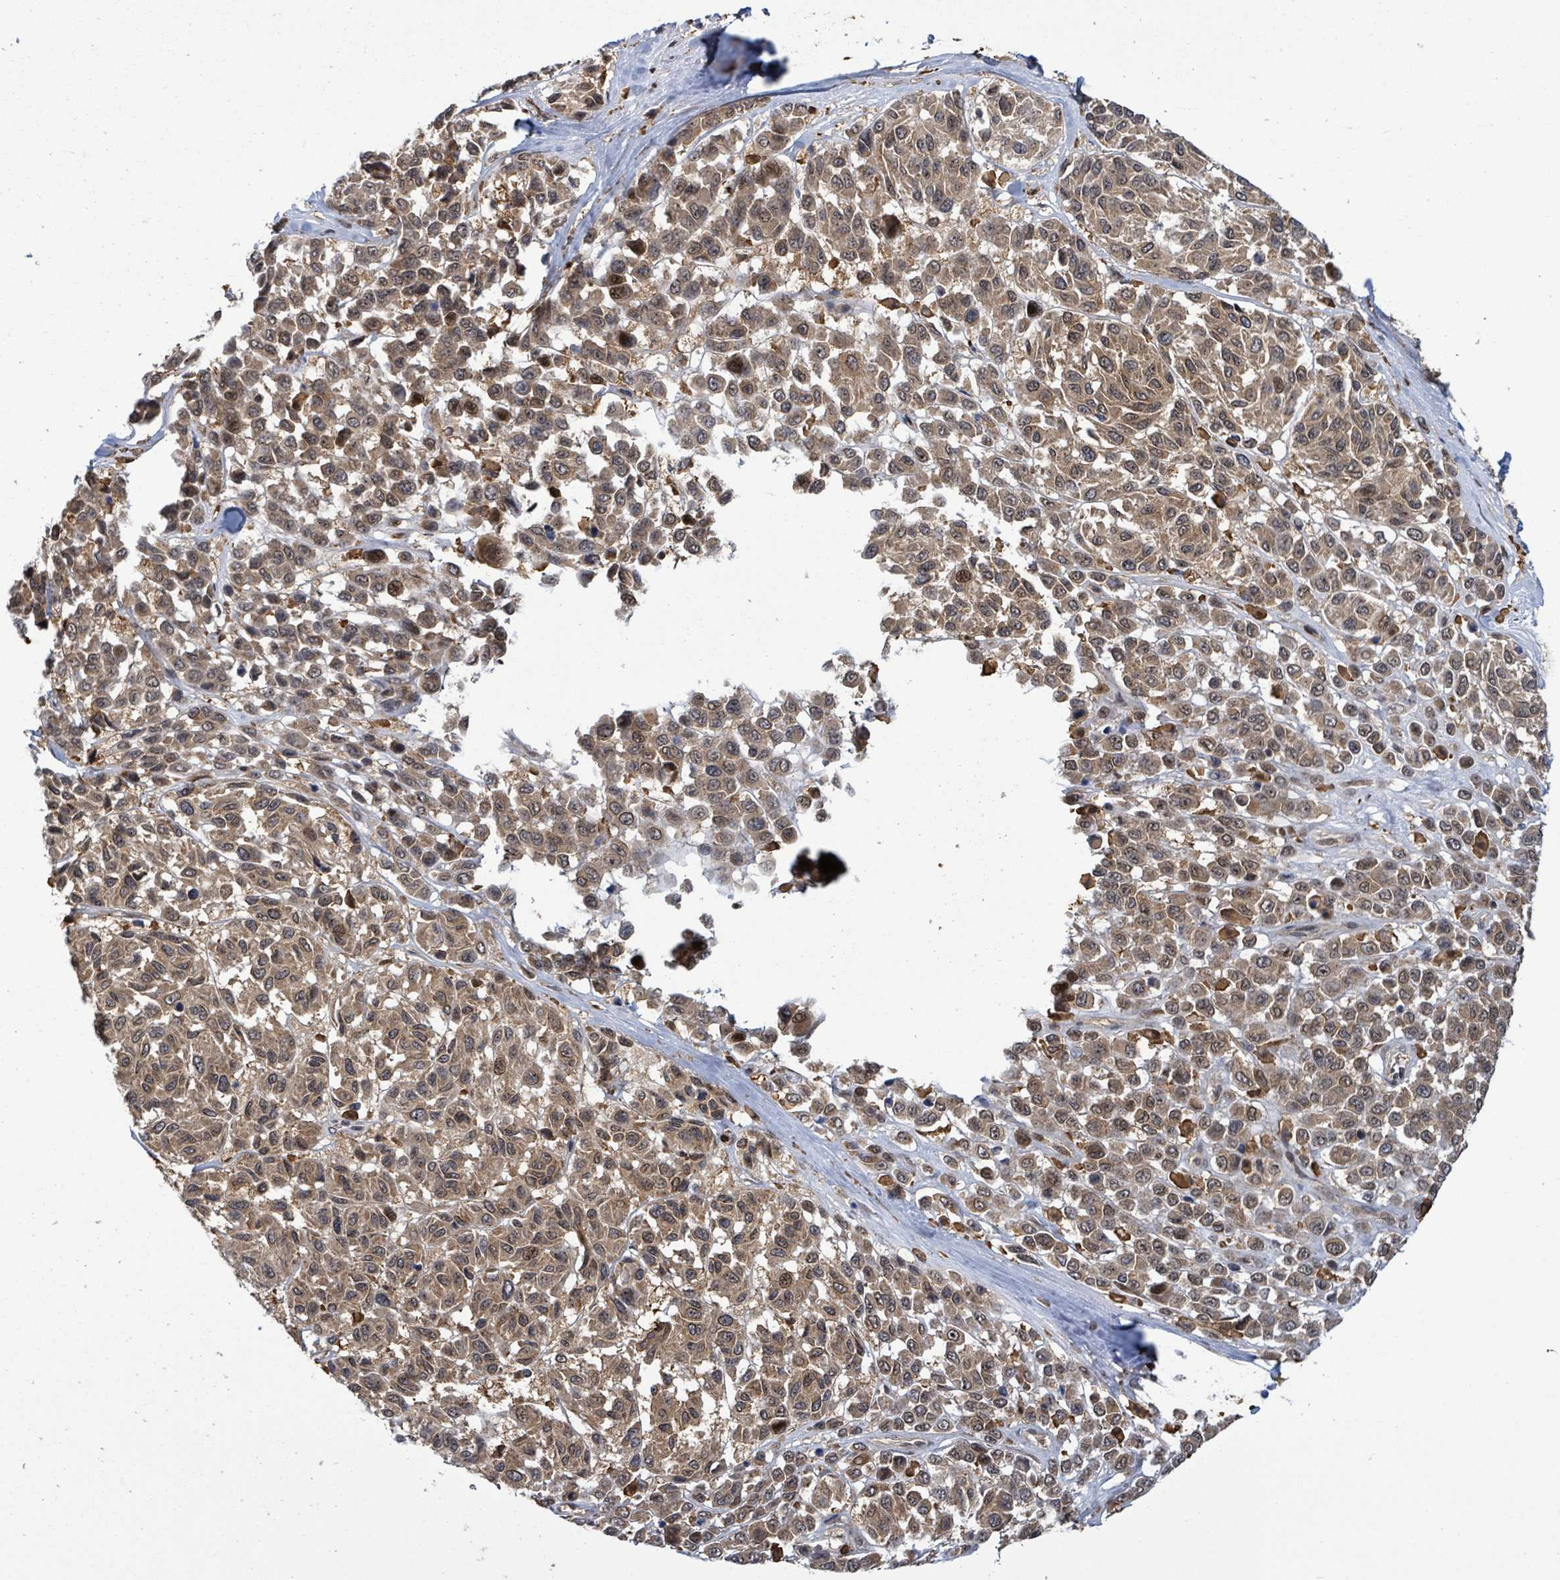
{"staining": {"intensity": "moderate", "quantity": ">75%", "location": "cytoplasmic/membranous"}, "tissue": "melanoma", "cell_type": "Tumor cells", "image_type": "cancer", "snomed": [{"axis": "morphology", "description": "Malignant melanoma, NOS"}, {"axis": "topography", "description": "Skin"}], "caption": "Malignant melanoma was stained to show a protein in brown. There is medium levels of moderate cytoplasmic/membranous staining in about >75% of tumor cells.", "gene": "FBXO6", "patient": {"sex": "female", "age": 66}}